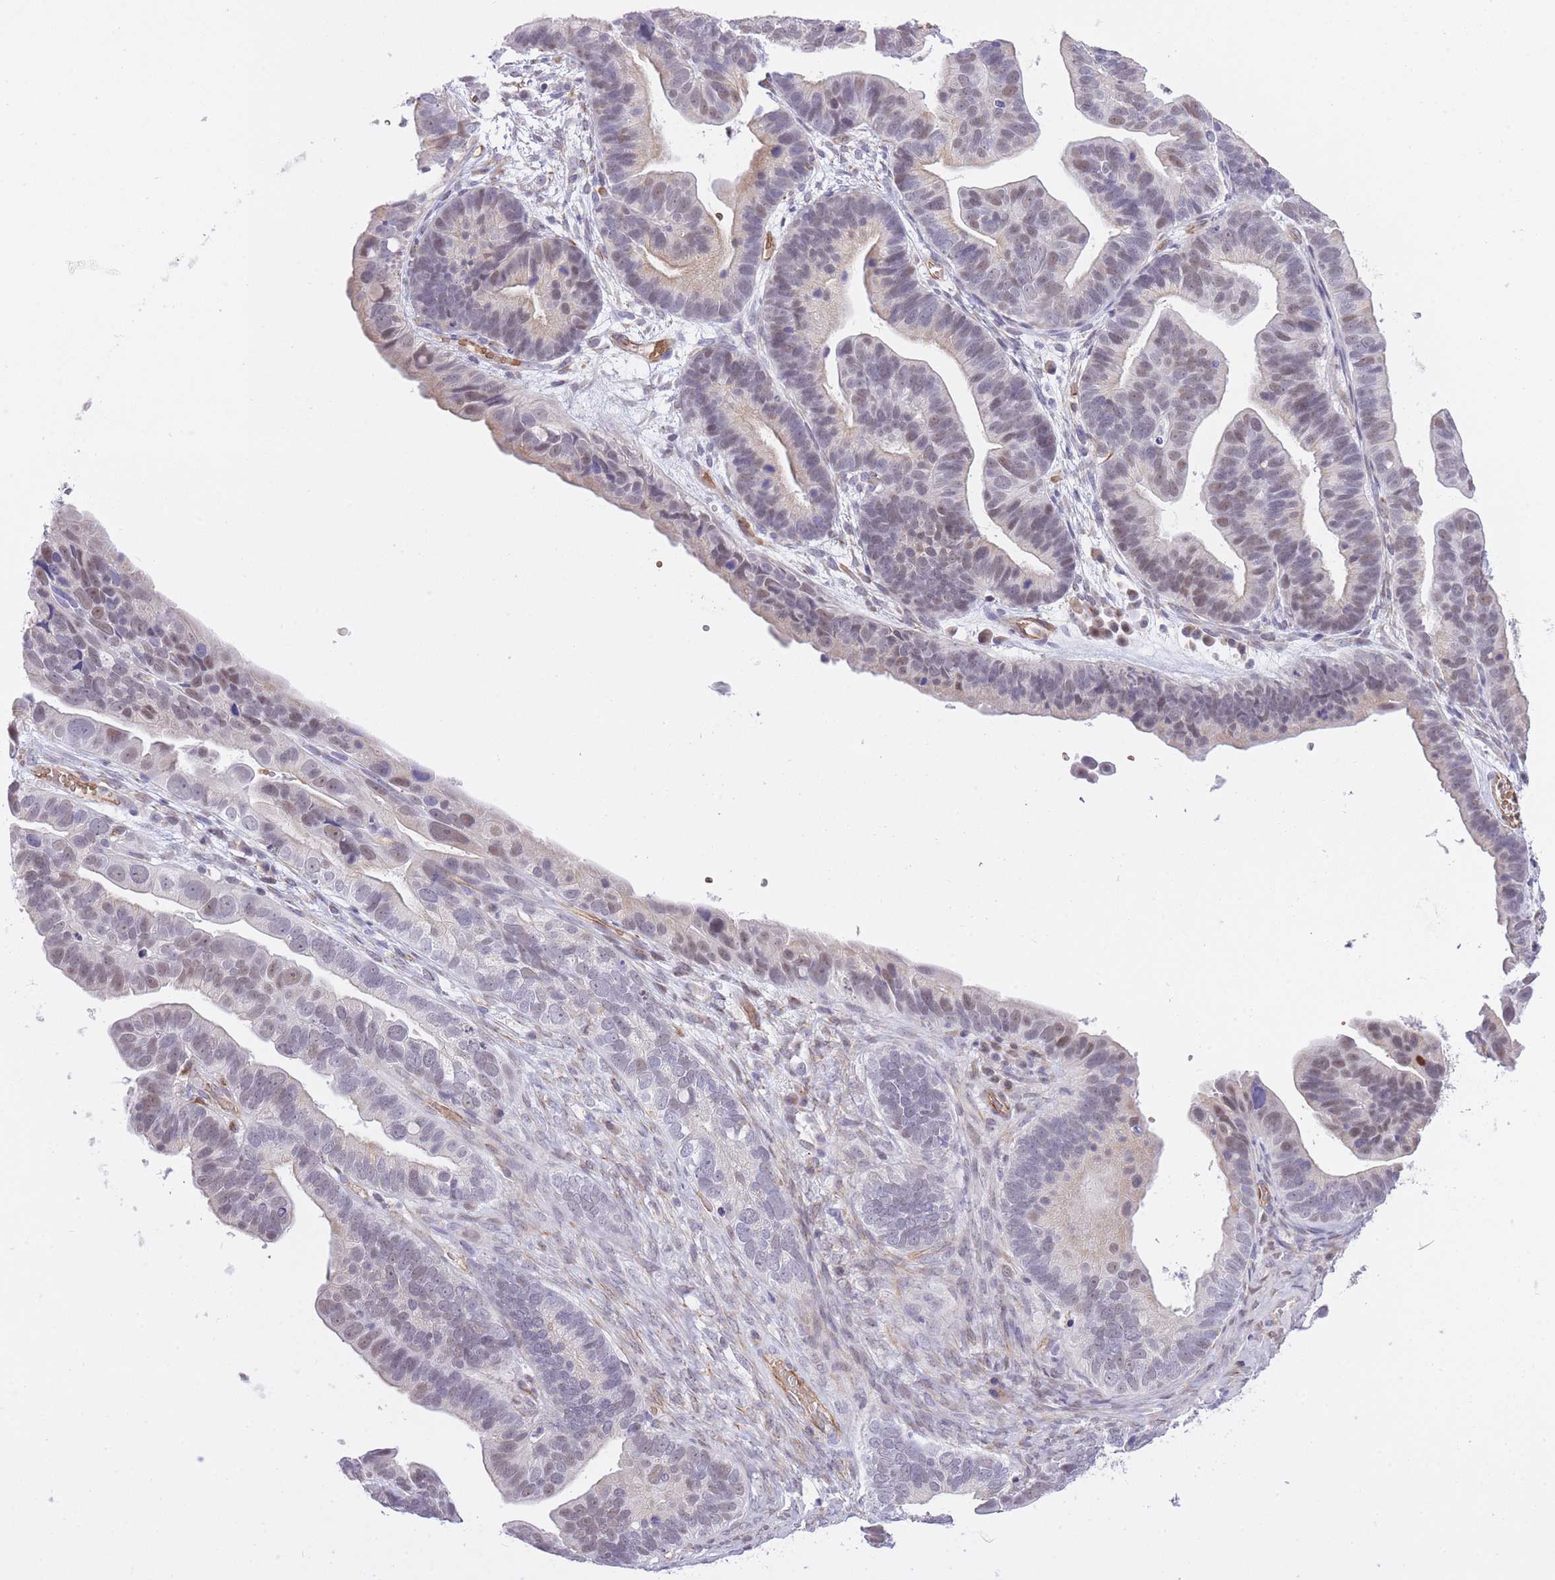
{"staining": {"intensity": "weak", "quantity": "25%-75%", "location": "nuclear"}, "tissue": "ovarian cancer", "cell_type": "Tumor cells", "image_type": "cancer", "snomed": [{"axis": "morphology", "description": "Cystadenocarcinoma, serous, NOS"}, {"axis": "topography", "description": "Ovary"}], "caption": "Ovarian cancer tissue demonstrates weak nuclear staining in about 25%-75% of tumor cells, visualized by immunohistochemistry.", "gene": "MEIOSIN", "patient": {"sex": "female", "age": 56}}